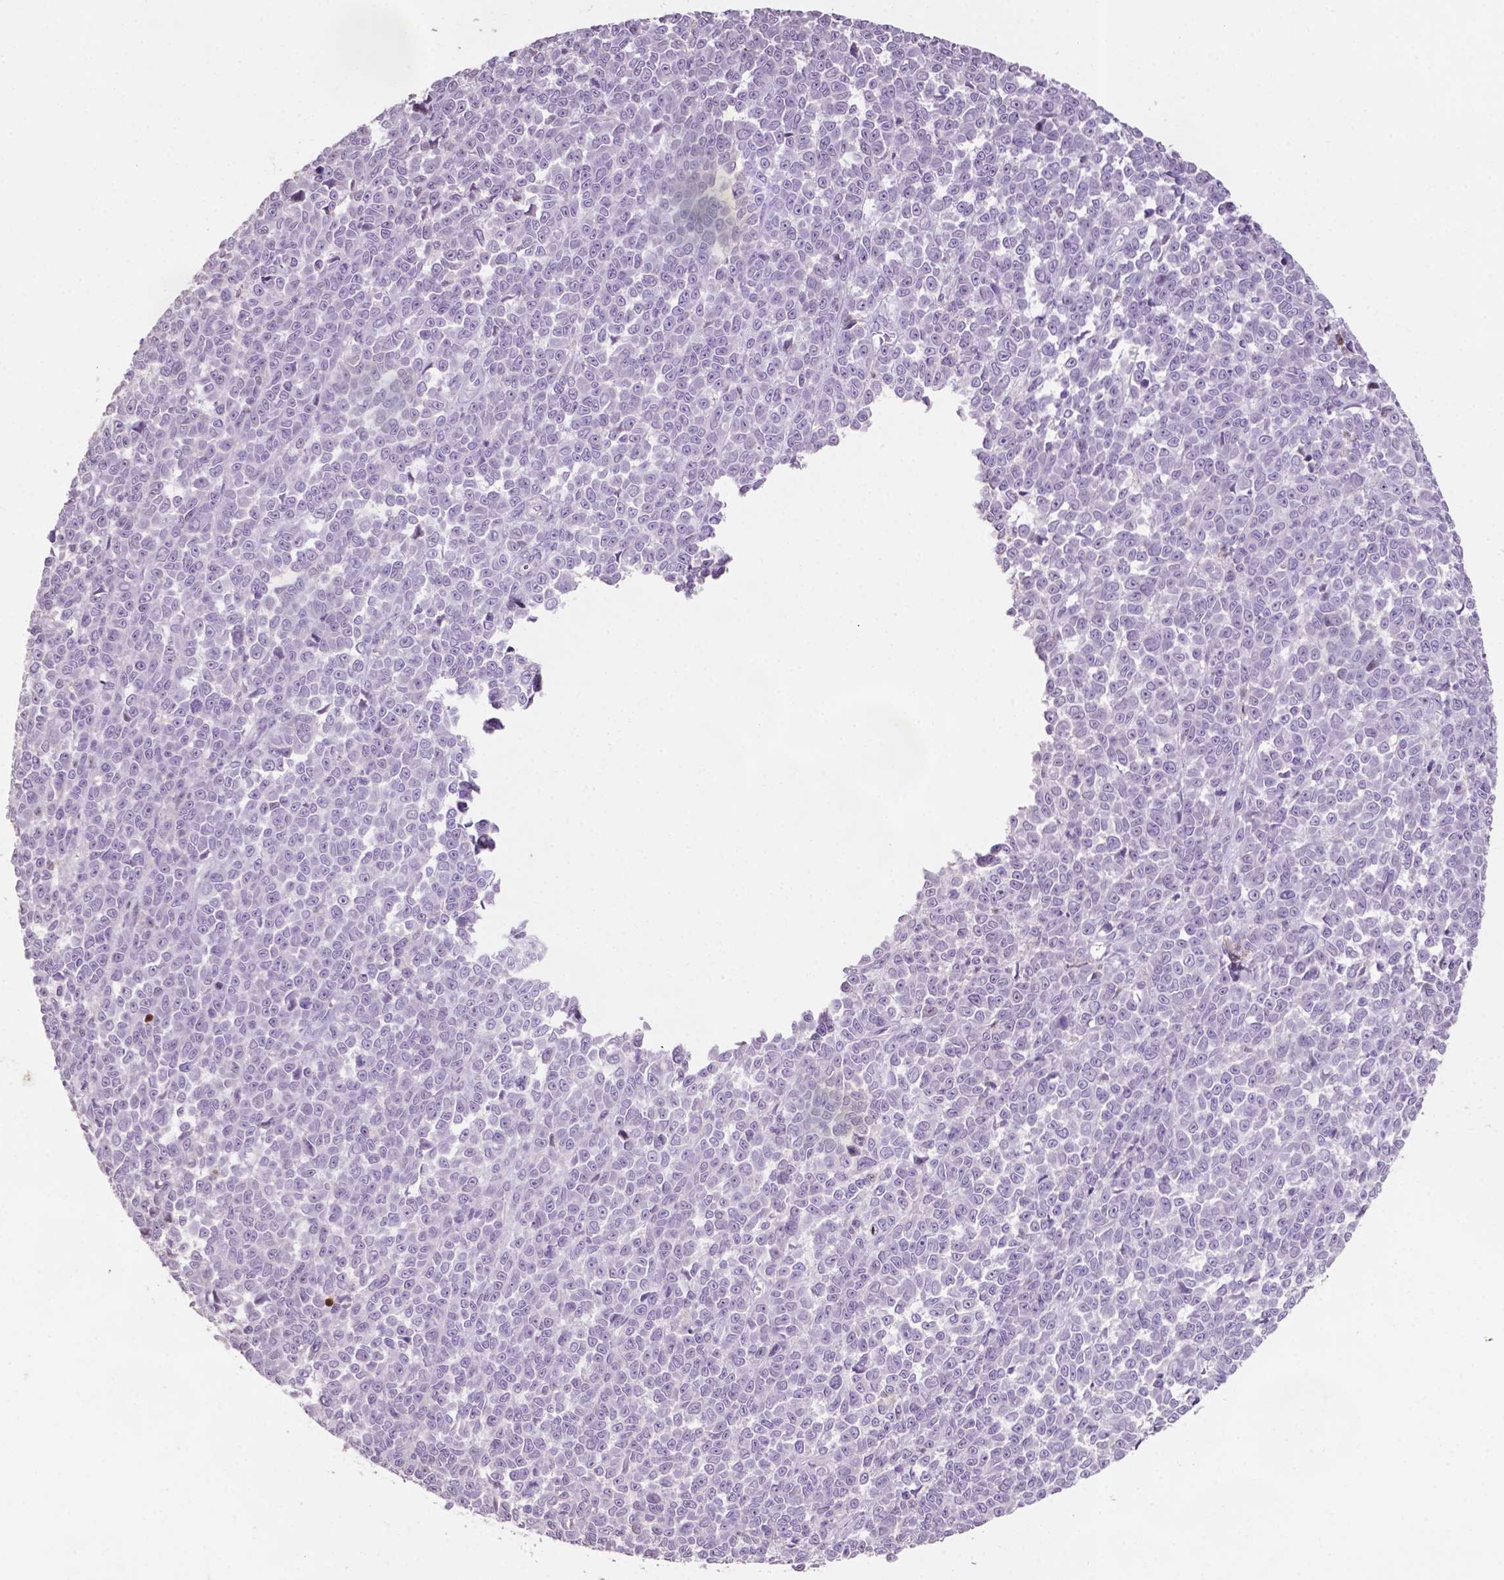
{"staining": {"intensity": "negative", "quantity": "none", "location": "none"}, "tissue": "melanoma", "cell_type": "Tumor cells", "image_type": "cancer", "snomed": [{"axis": "morphology", "description": "Malignant melanoma, NOS"}, {"axis": "topography", "description": "Skin"}], "caption": "This is an IHC image of human melanoma. There is no expression in tumor cells.", "gene": "TBC1D10C", "patient": {"sex": "female", "age": 95}}